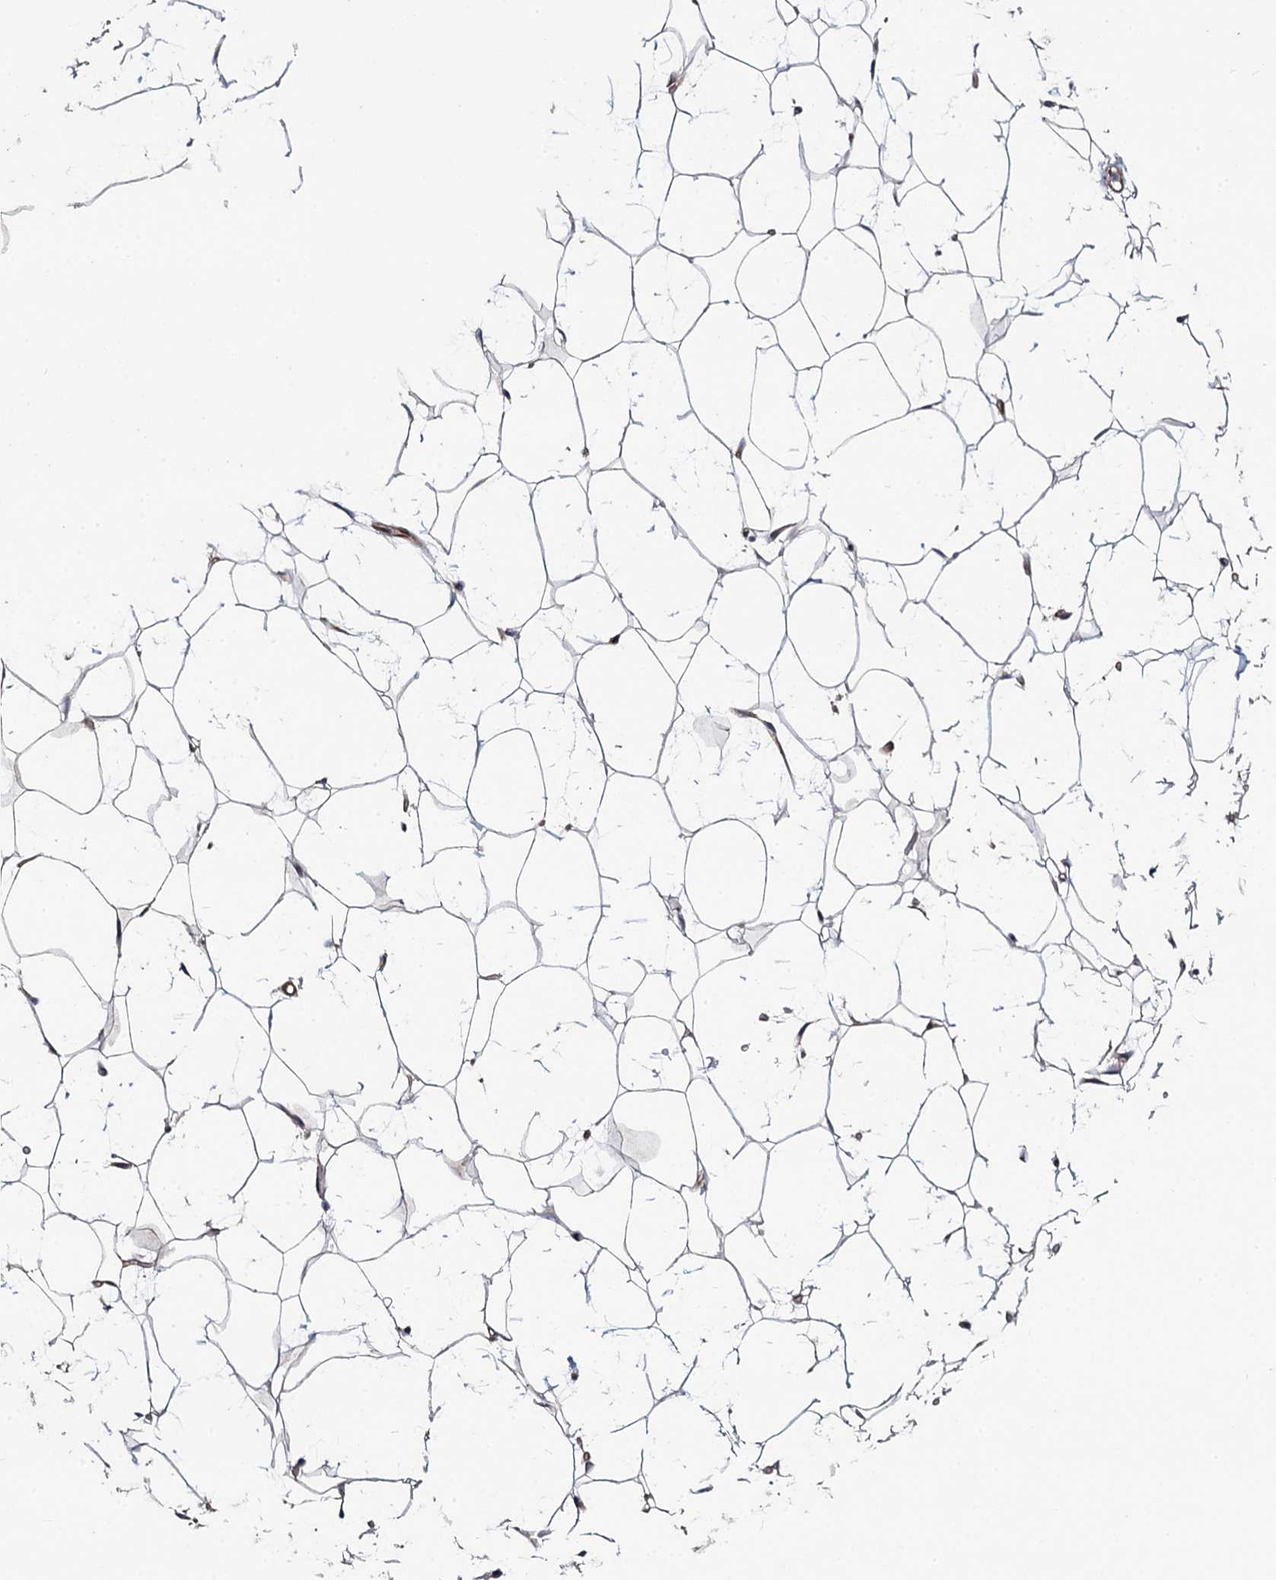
{"staining": {"intensity": "moderate", "quantity": "25%-75%", "location": "cytoplasmic/membranous"}, "tissue": "adipose tissue", "cell_type": "Adipocytes", "image_type": "normal", "snomed": [{"axis": "morphology", "description": "Normal tissue, NOS"}, {"axis": "topography", "description": "Breast"}], "caption": "DAB (3,3'-diaminobenzidine) immunohistochemical staining of normal human adipose tissue reveals moderate cytoplasmic/membranous protein positivity in approximately 25%-75% of adipocytes. (brown staining indicates protein expression, while blue staining denotes nuclei).", "gene": "KCTD4", "patient": {"sex": "female", "age": 26}}